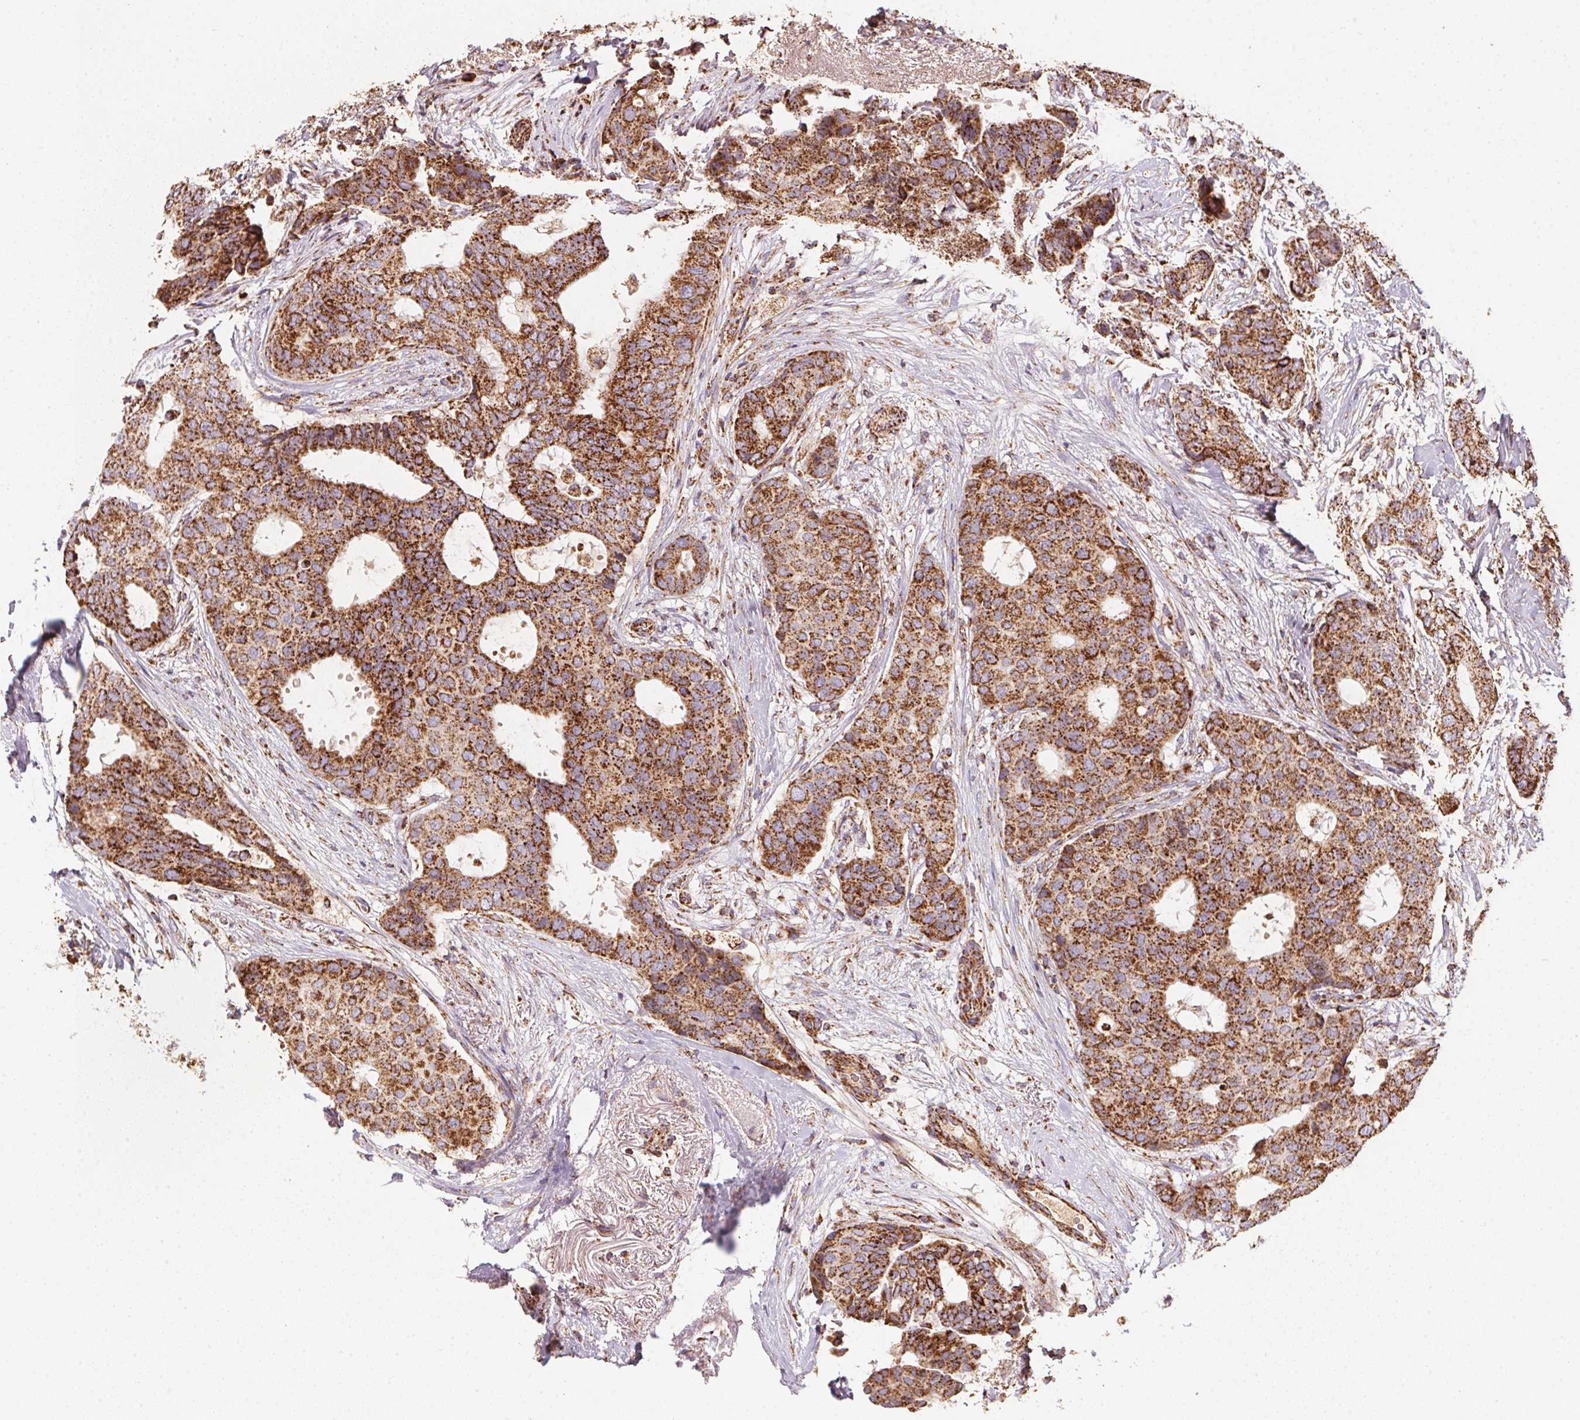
{"staining": {"intensity": "strong", "quantity": ">75%", "location": "cytoplasmic/membranous"}, "tissue": "breast cancer", "cell_type": "Tumor cells", "image_type": "cancer", "snomed": [{"axis": "morphology", "description": "Duct carcinoma"}, {"axis": "topography", "description": "Breast"}], "caption": "An immunohistochemistry (IHC) histopathology image of tumor tissue is shown. Protein staining in brown highlights strong cytoplasmic/membranous positivity in breast cancer within tumor cells.", "gene": "NDUFS2", "patient": {"sex": "female", "age": 75}}